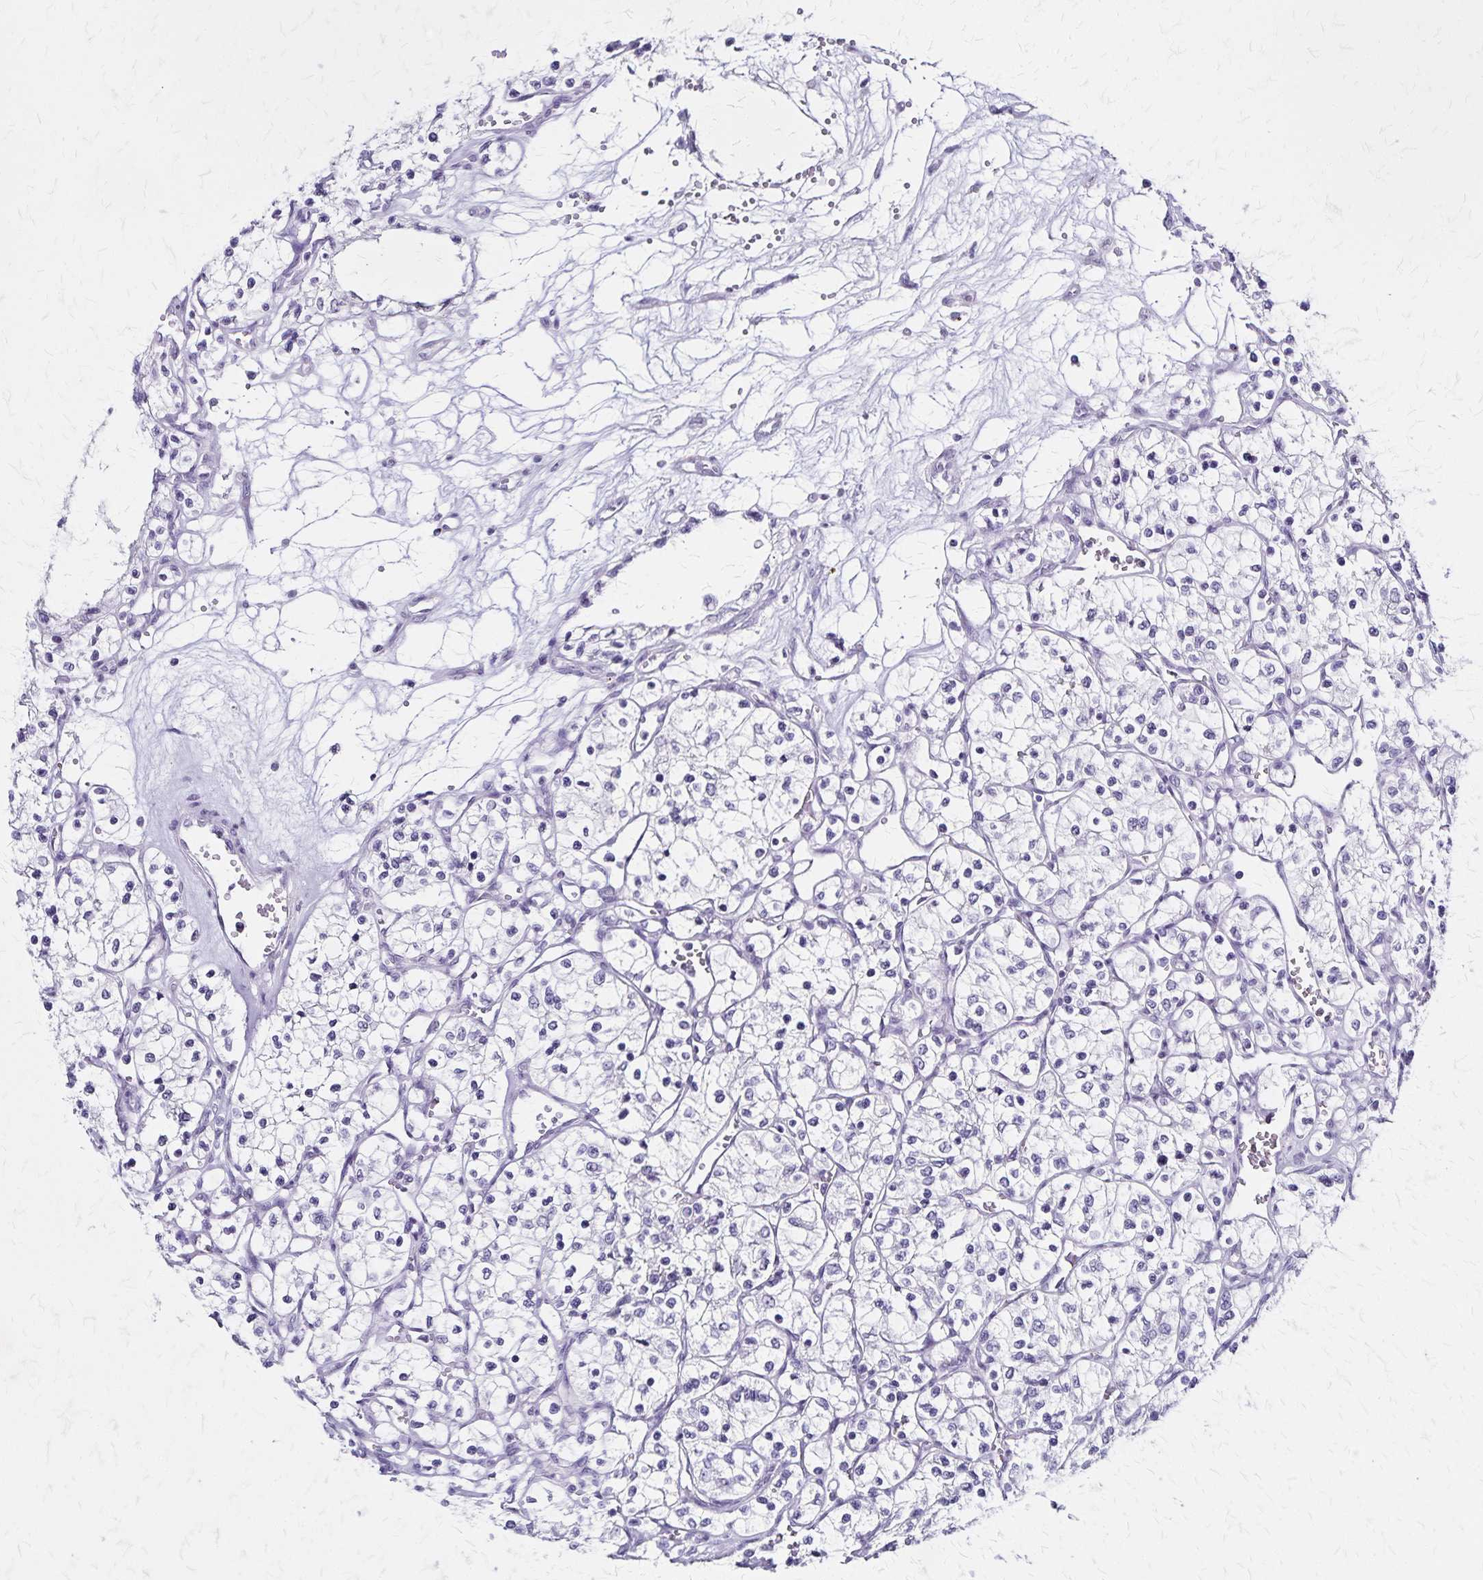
{"staining": {"intensity": "negative", "quantity": "none", "location": "none"}, "tissue": "renal cancer", "cell_type": "Tumor cells", "image_type": "cancer", "snomed": [{"axis": "morphology", "description": "Adenocarcinoma, NOS"}, {"axis": "topography", "description": "Kidney"}], "caption": "Immunohistochemistry (IHC) micrograph of neoplastic tissue: human renal cancer (adenocarcinoma) stained with DAB (3,3'-diaminobenzidine) shows no significant protein positivity in tumor cells. The staining is performed using DAB (3,3'-diaminobenzidine) brown chromogen with nuclei counter-stained in using hematoxylin.", "gene": "KRT2", "patient": {"sex": "female", "age": 69}}